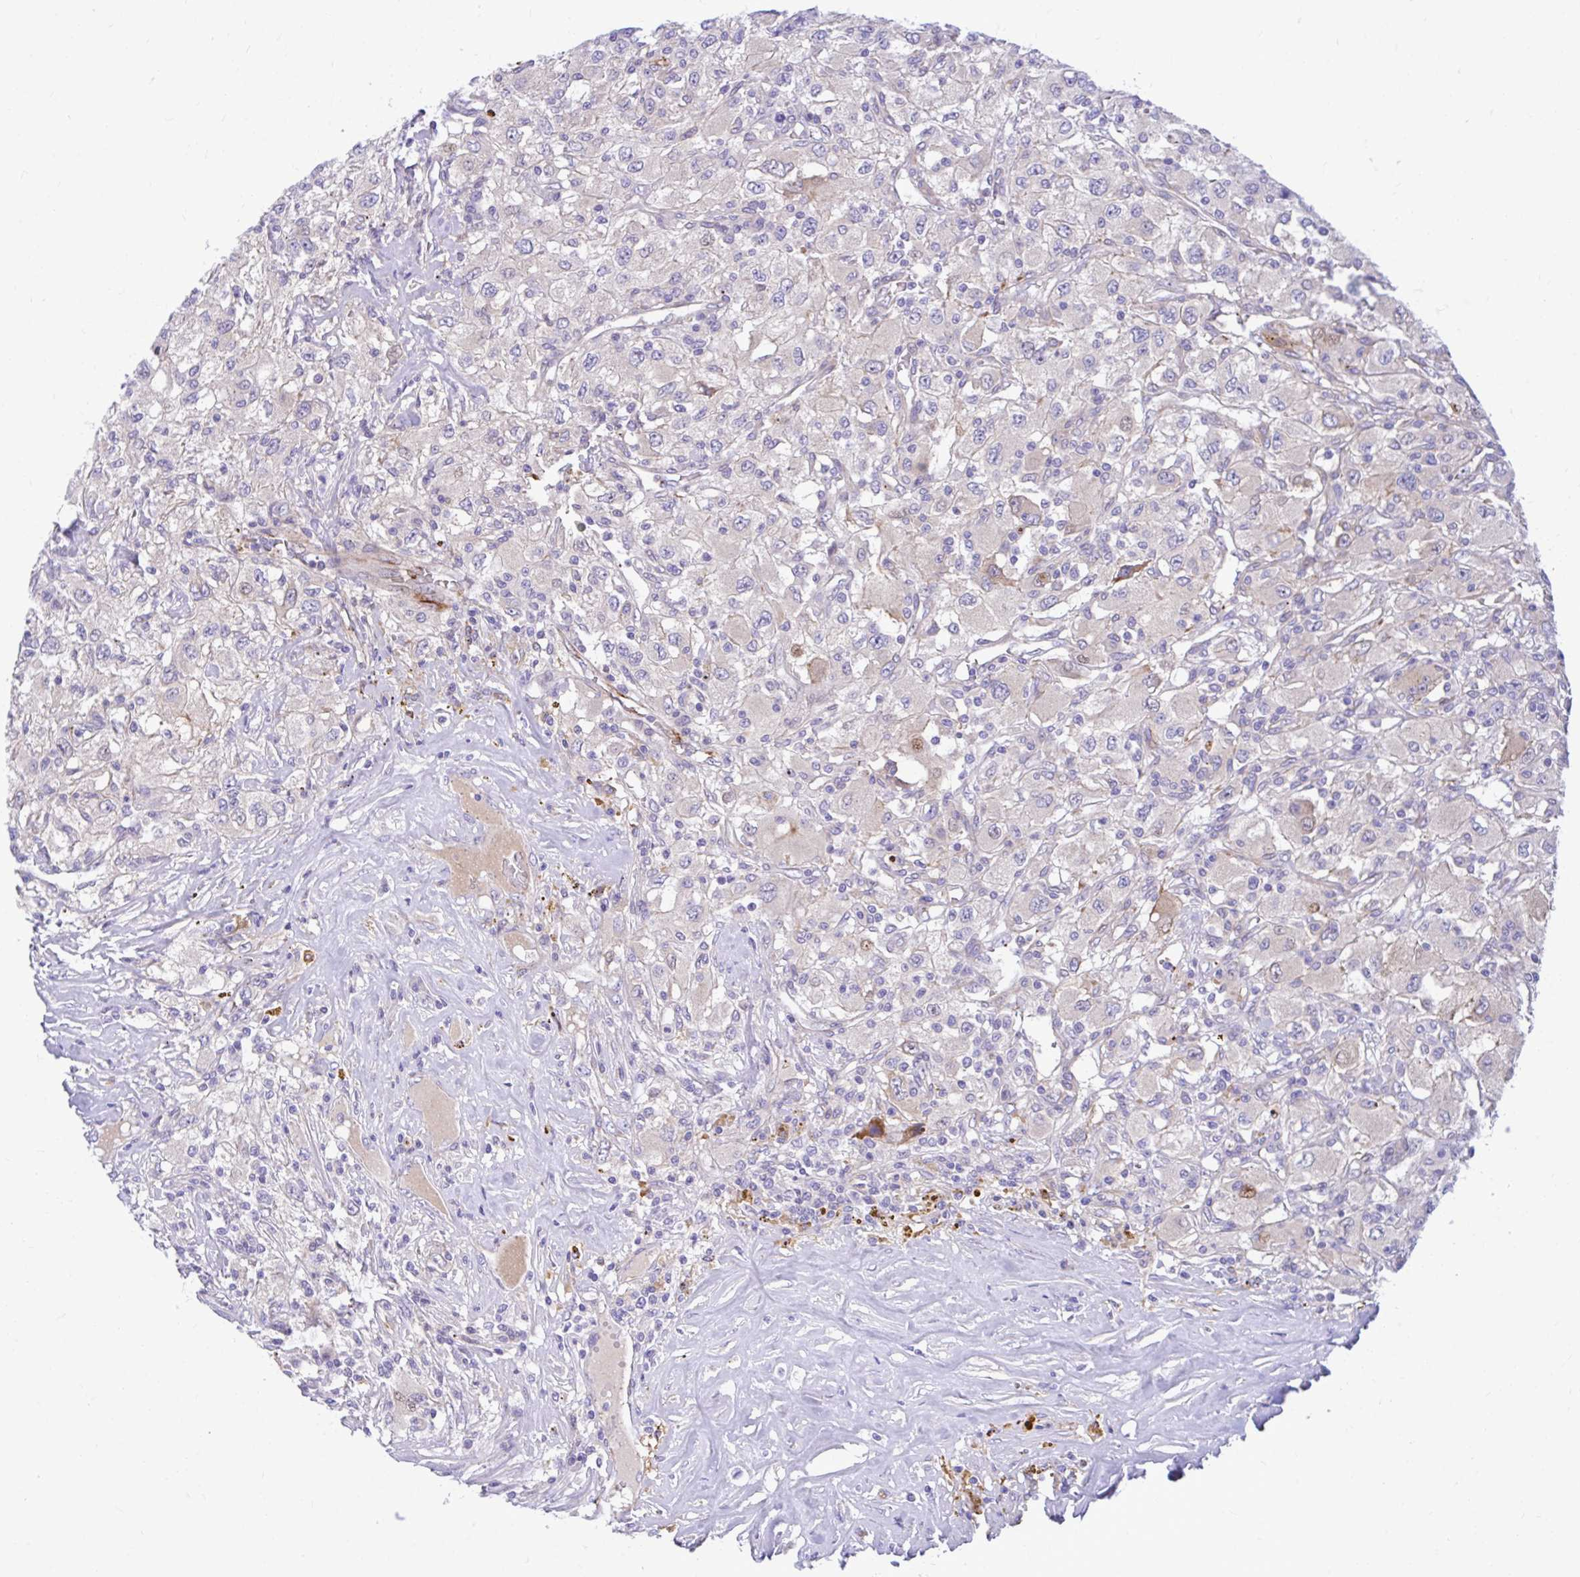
{"staining": {"intensity": "negative", "quantity": "none", "location": "none"}, "tissue": "renal cancer", "cell_type": "Tumor cells", "image_type": "cancer", "snomed": [{"axis": "morphology", "description": "Adenocarcinoma, NOS"}, {"axis": "topography", "description": "Kidney"}], "caption": "This is a image of IHC staining of adenocarcinoma (renal), which shows no staining in tumor cells. (Brightfield microscopy of DAB immunohistochemistry at high magnification).", "gene": "ESPNL", "patient": {"sex": "female", "age": 67}}